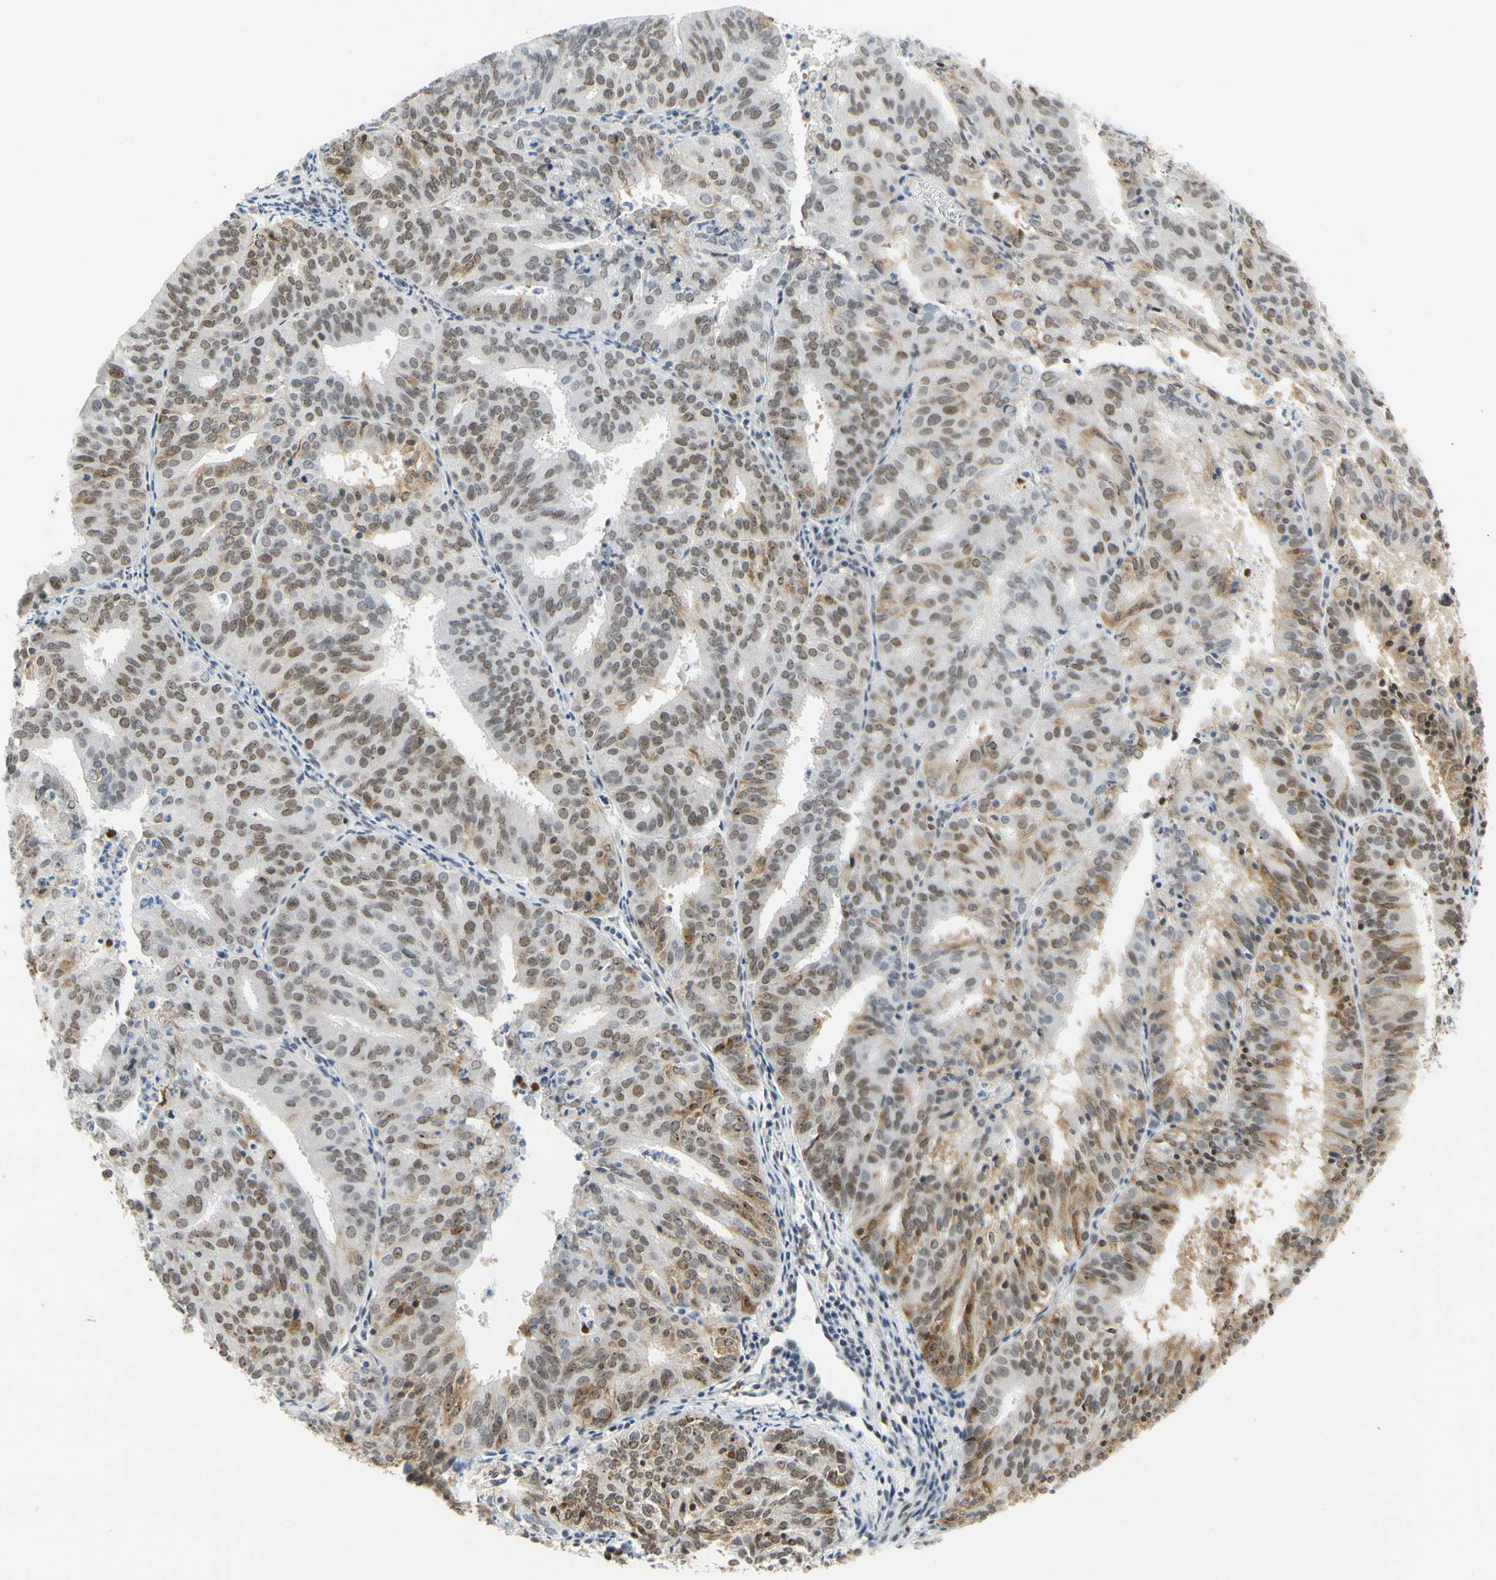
{"staining": {"intensity": "moderate", "quantity": ">75%", "location": "cytoplasmic/membranous,nuclear"}, "tissue": "endometrial cancer", "cell_type": "Tumor cells", "image_type": "cancer", "snomed": [{"axis": "morphology", "description": "Adenocarcinoma, NOS"}, {"axis": "topography", "description": "Uterus"}], "caption": "About >75% of tumor cells in endometrial adenocarcinoma display moderate cytoplasmic/membranous and nuclear protein positivity as visualized by brown immunohistochemical staining.", "gene": "ZSCAN16", "patient": {"sex": "female", "age": 60}}